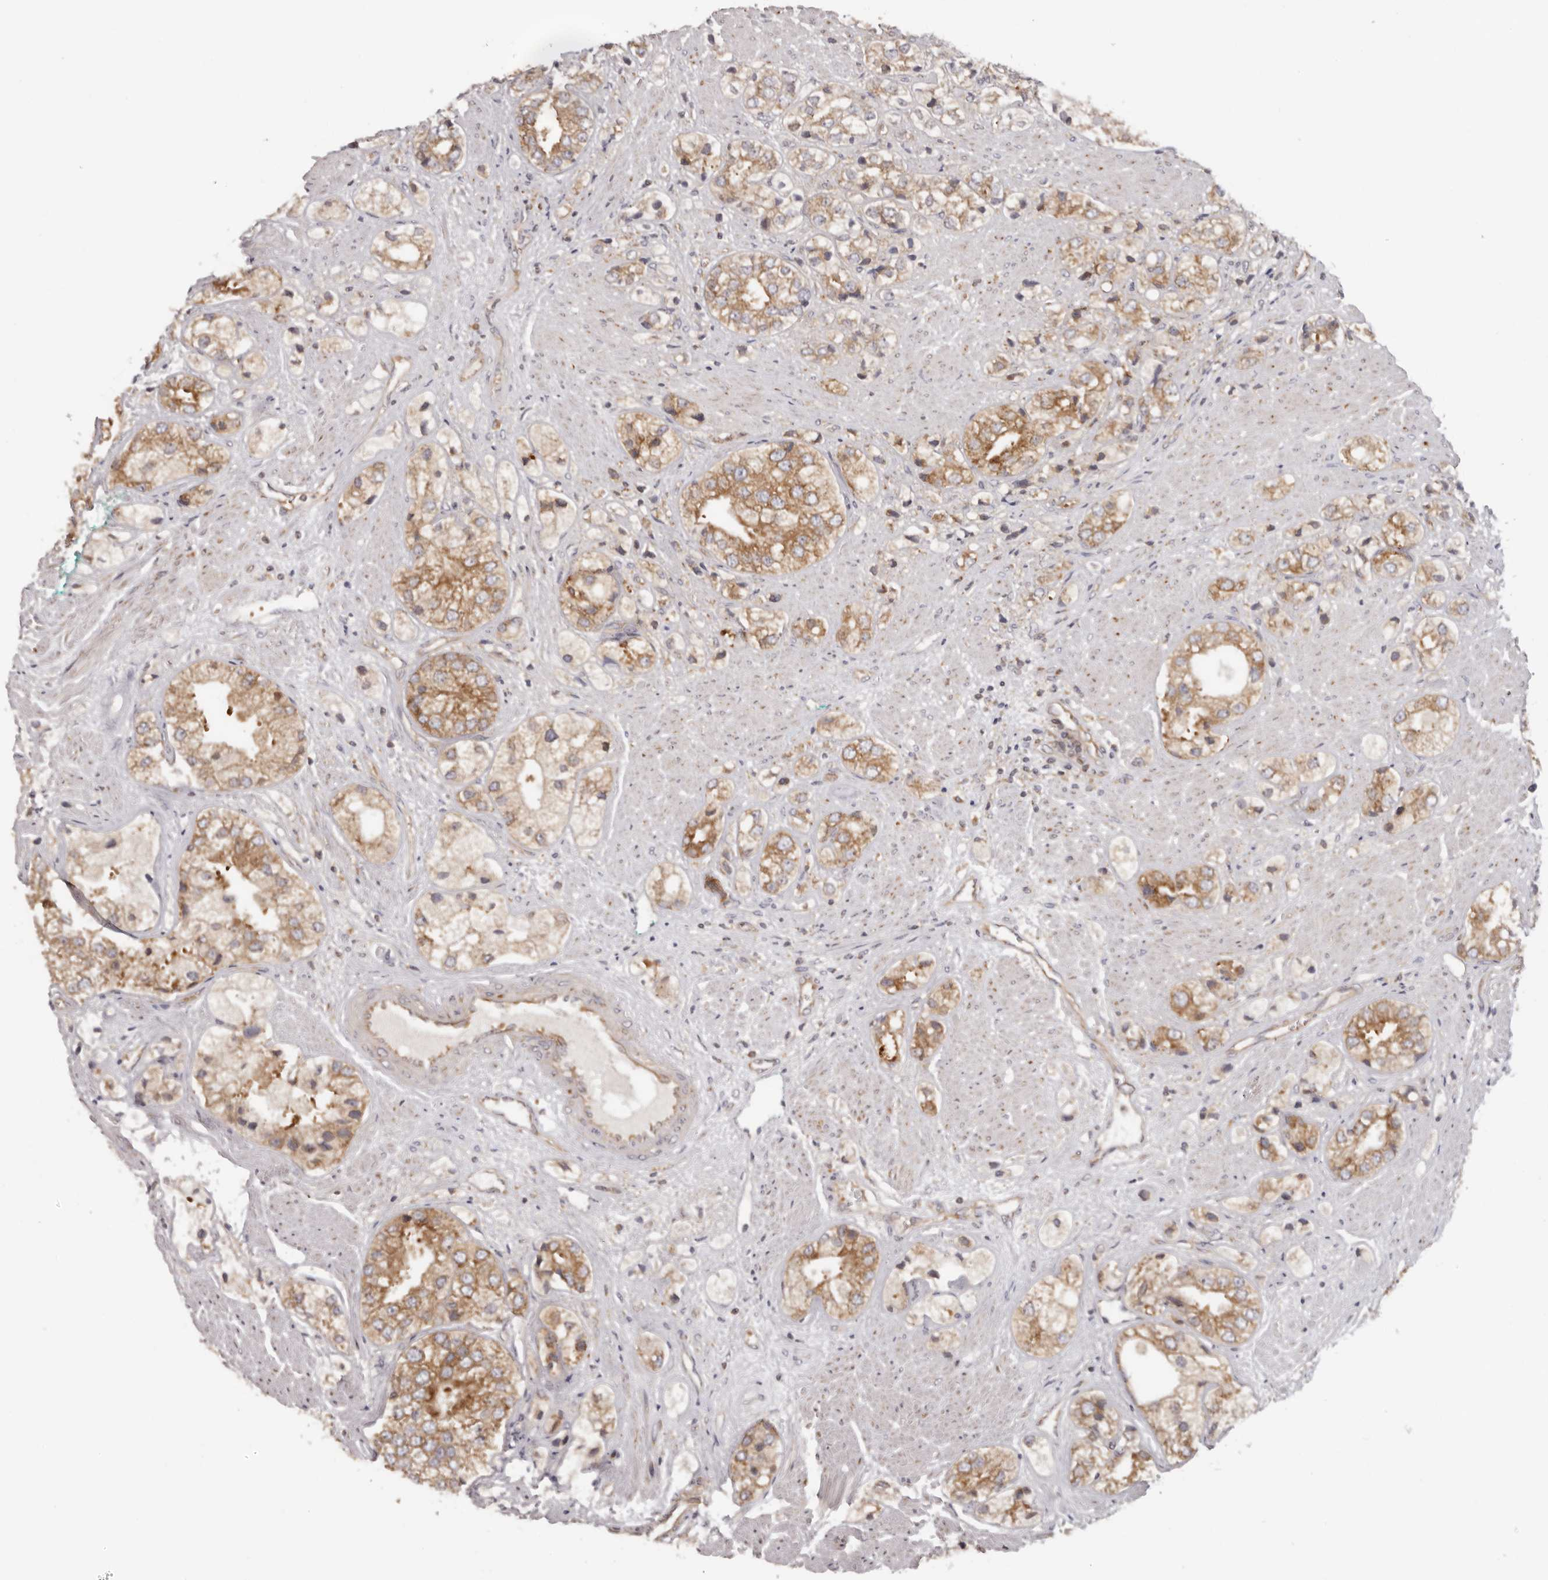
{"staining": {"intensity": "moderate", "quantity": ">75%", "location": "cytoplasmic/membranous"}, "tissue": "prostate cancer", "cell_type": "Tumor cells", "image_type": "cancer", "snomed": [{"axis": "morphology", "description": "Adenocarcinoma, High grade"}, {"axis": "topography", "description": "Prostate"}], "caption": "Protein staining displays moderate cytoplasmic/membranous positivity in approximately >75% of tumor cells in high-grade adenocarcinoma (prostate).", "gene": "EEF1E1", "patient": {"sex": "male", "age": 50}}